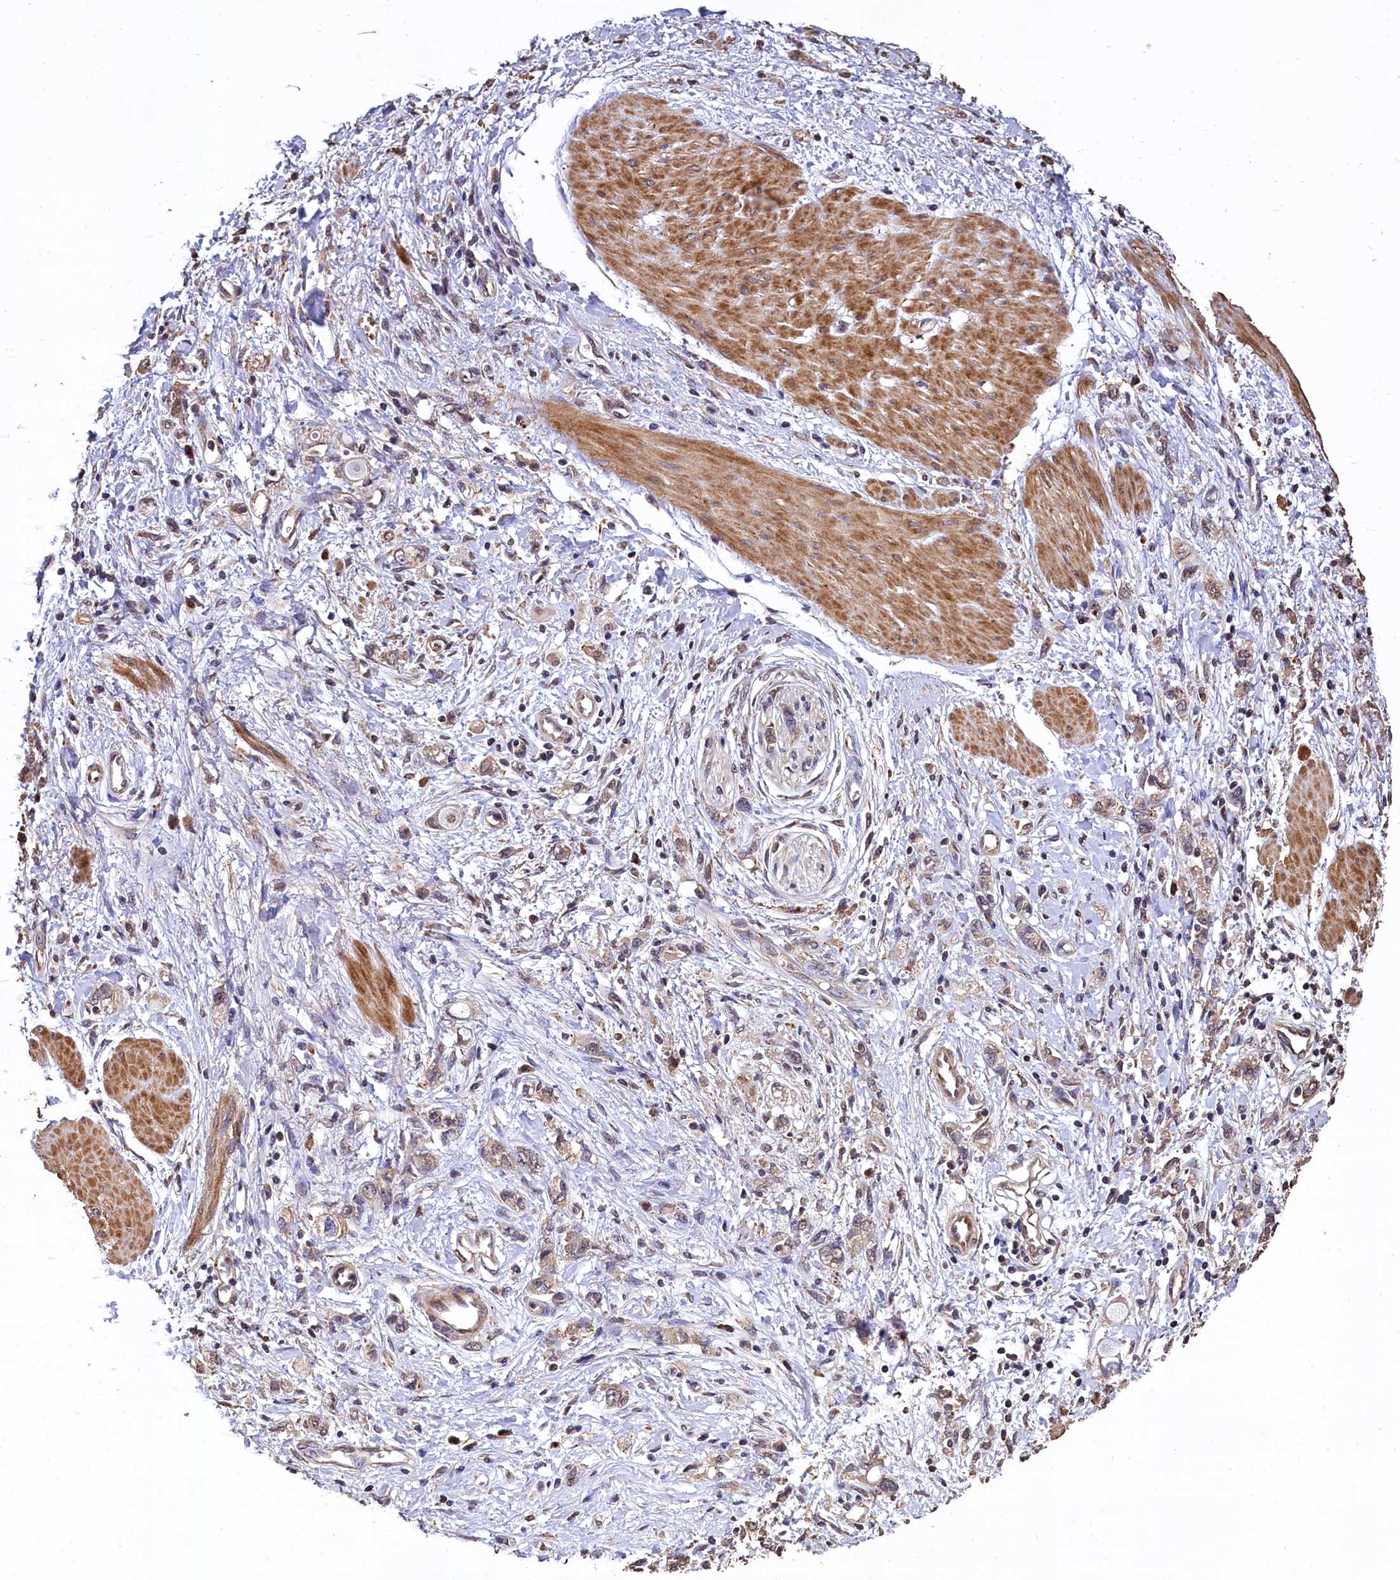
{"staining": {"intensity": "weak", "quantity": "25%-75%", "location": "cytoplasmic/membranous"}, "tissue": "stomach cancer", "cell_type": "Tumor cells", "image_type": "cancer", "snomed": [{"axis": "morphology", "description": "Adenocarcinoma, NOS"}, {"axis": "topography", "description": "Stomach"}], "caption": "Immunohistochemical staining of human stomach cancer (adenocarcinoma) exhibits low levels of weak cytoplasmic/membranous protein positivity in about 25%-75% of tumor cells.", "gene": "LSM4", "patient": {"sex": "female", "age": 76}}